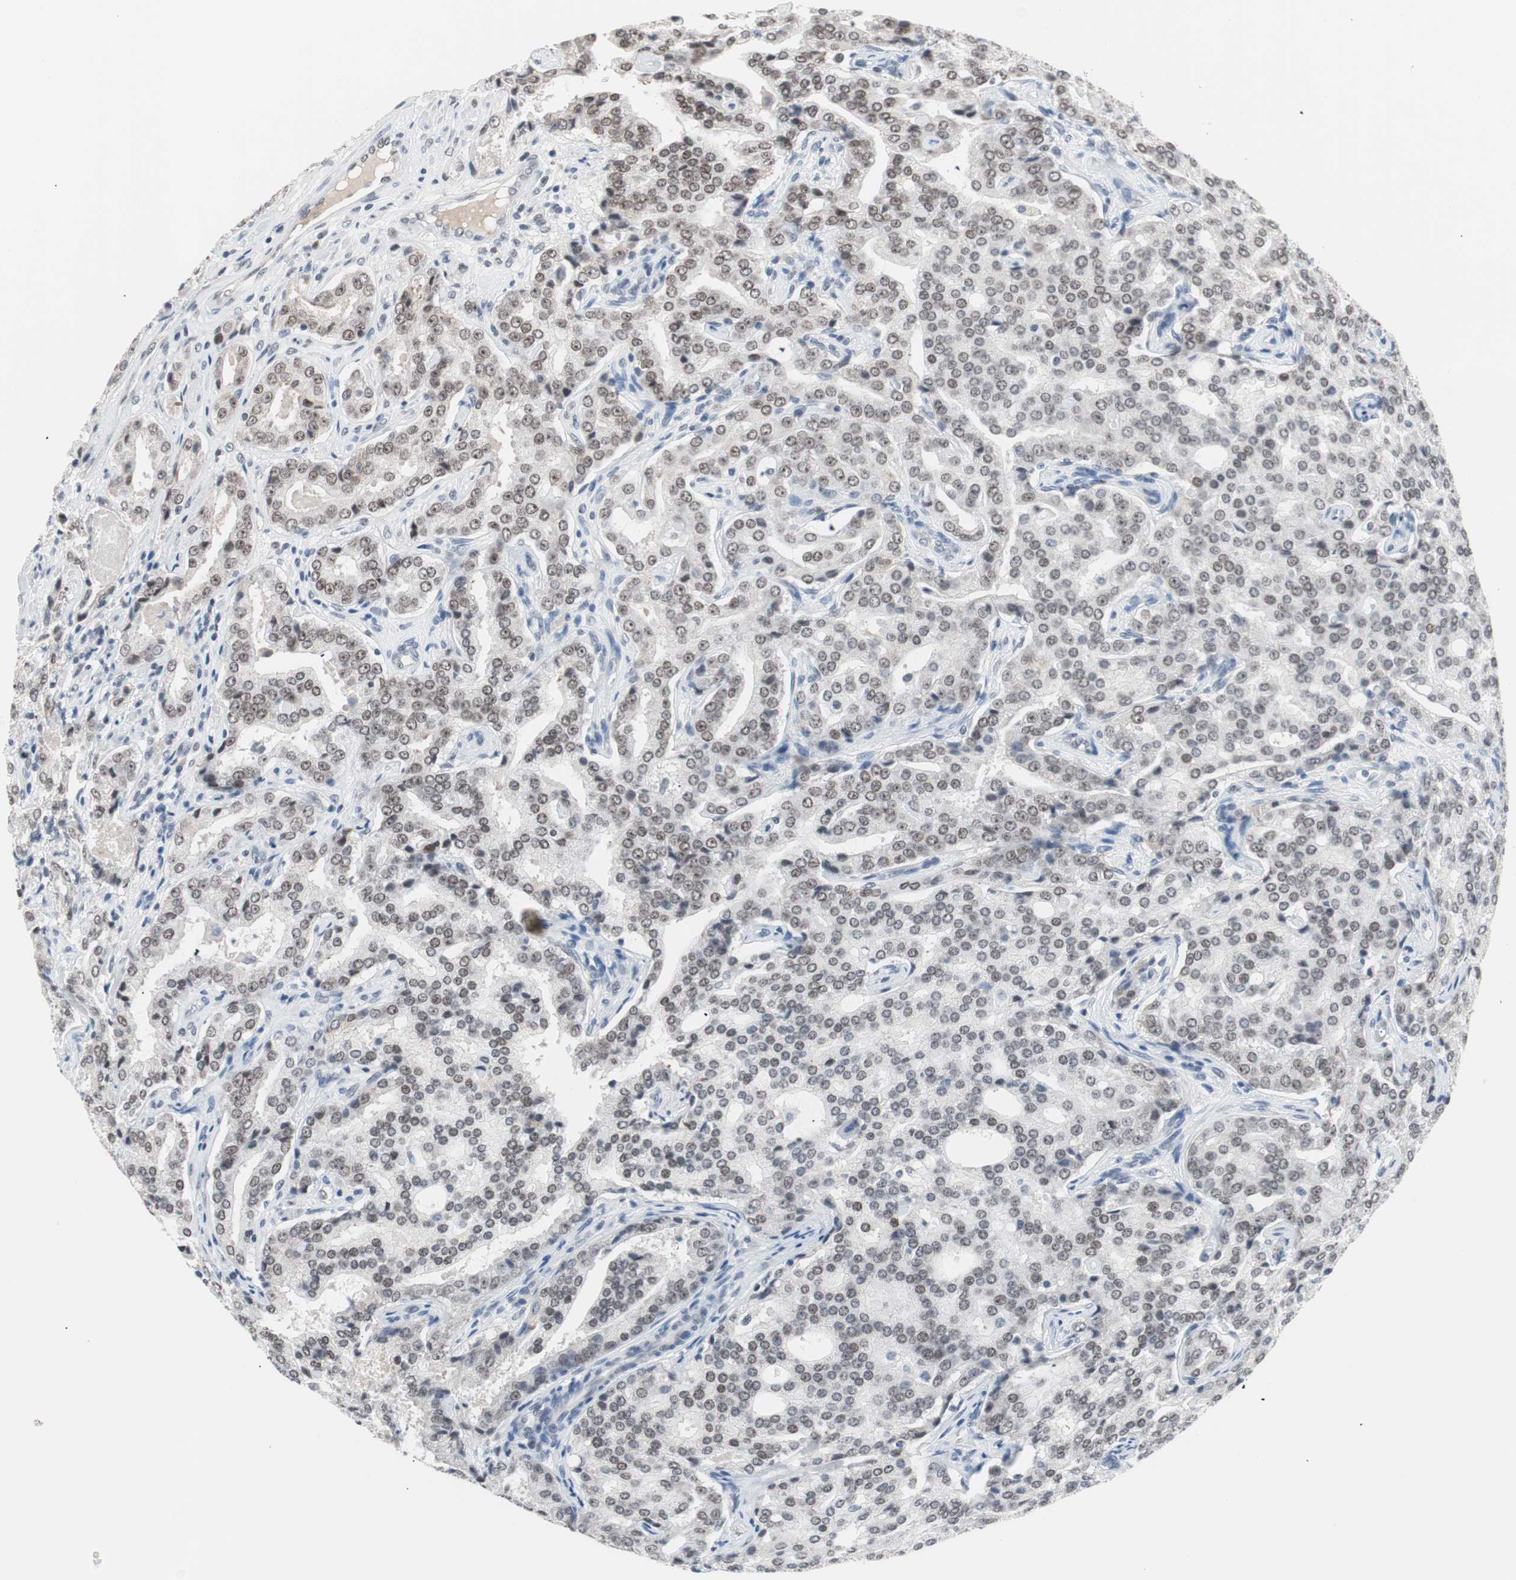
{"staining": {"intensity": "weak", "quantity": ">75%", "location": "nuclear"}, "tissue": "prostate cancer", "cell_type": "Tumor cells", "image_type": "cancer", "snomed": [{"axis": "morphology", "description": "Adenocarcinoma, High grade"}, {"axis": "topography", "description": "Prostate"}], "caption": "This photomicrograph shows prostate cancer (high-grade adenocarcinoma) stained with immunohistochemistry (IHC) to label a protein in brown. The nuclear of tumor cells show weak positivity for the protein. Nuclei are counter-stained blue.", "gene": "LIG3", "patient": {"sex": "male", "age": 72}}